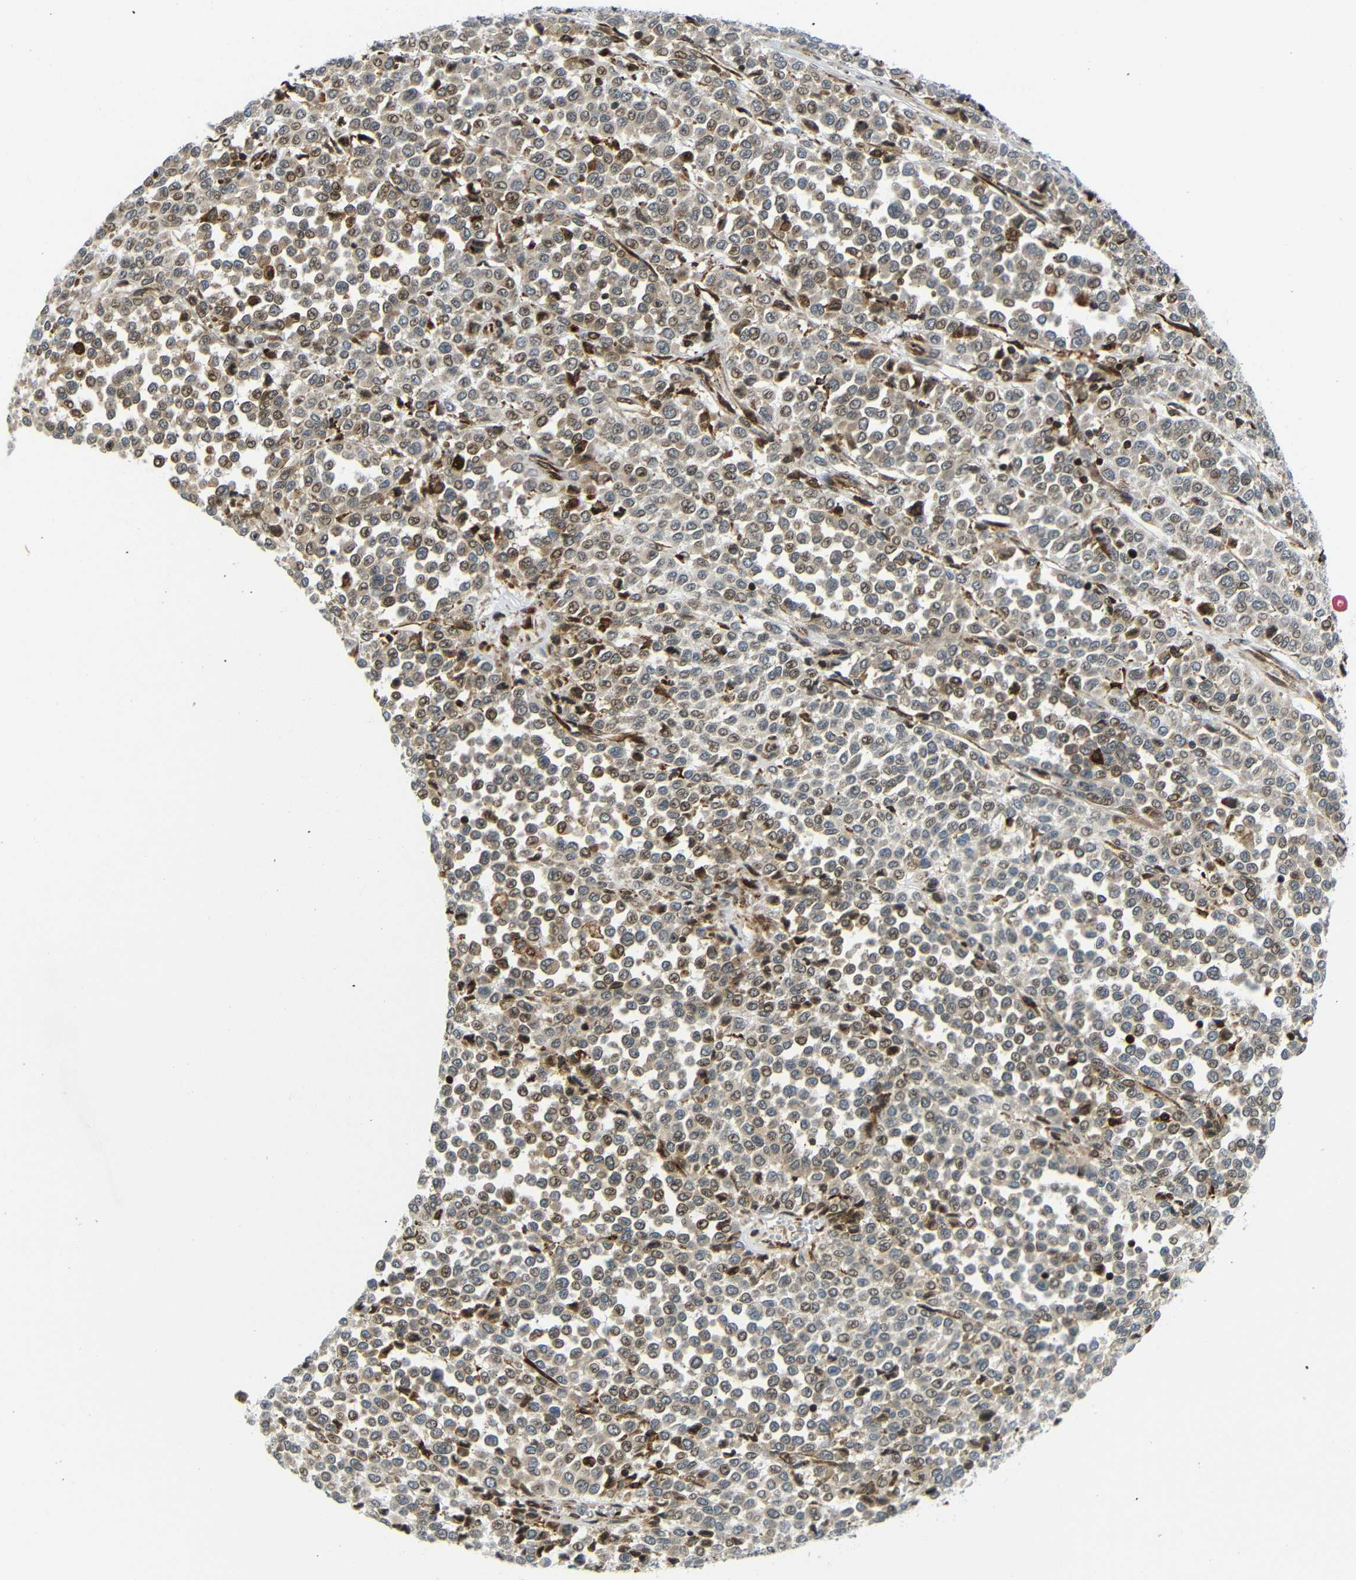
{"staining": {"intensity": "moderate", "quantity": "25%-75%", "location": "cytoplasmic/membranous,nuclear"}, "tissue": "melanoma", "cell_type": "Tumor cells", "image_type": "cancer", "snomed": [{"axis": "morphology", "description": "Malignant melanoma, Metastatic site"}, {"axis": "topography", "description": "Pancreas"}], "caption": "This histopathology image displays immunohistochemistry (IHC) staining of human malignant melanoma (metastatic site), with medium moderate cytoplasmic/membranous and nuclear positivity in approximately 25%-75% of tumor cells.", "gene": "SPCS2", "patient": {"sex": "female", "age": 30}}